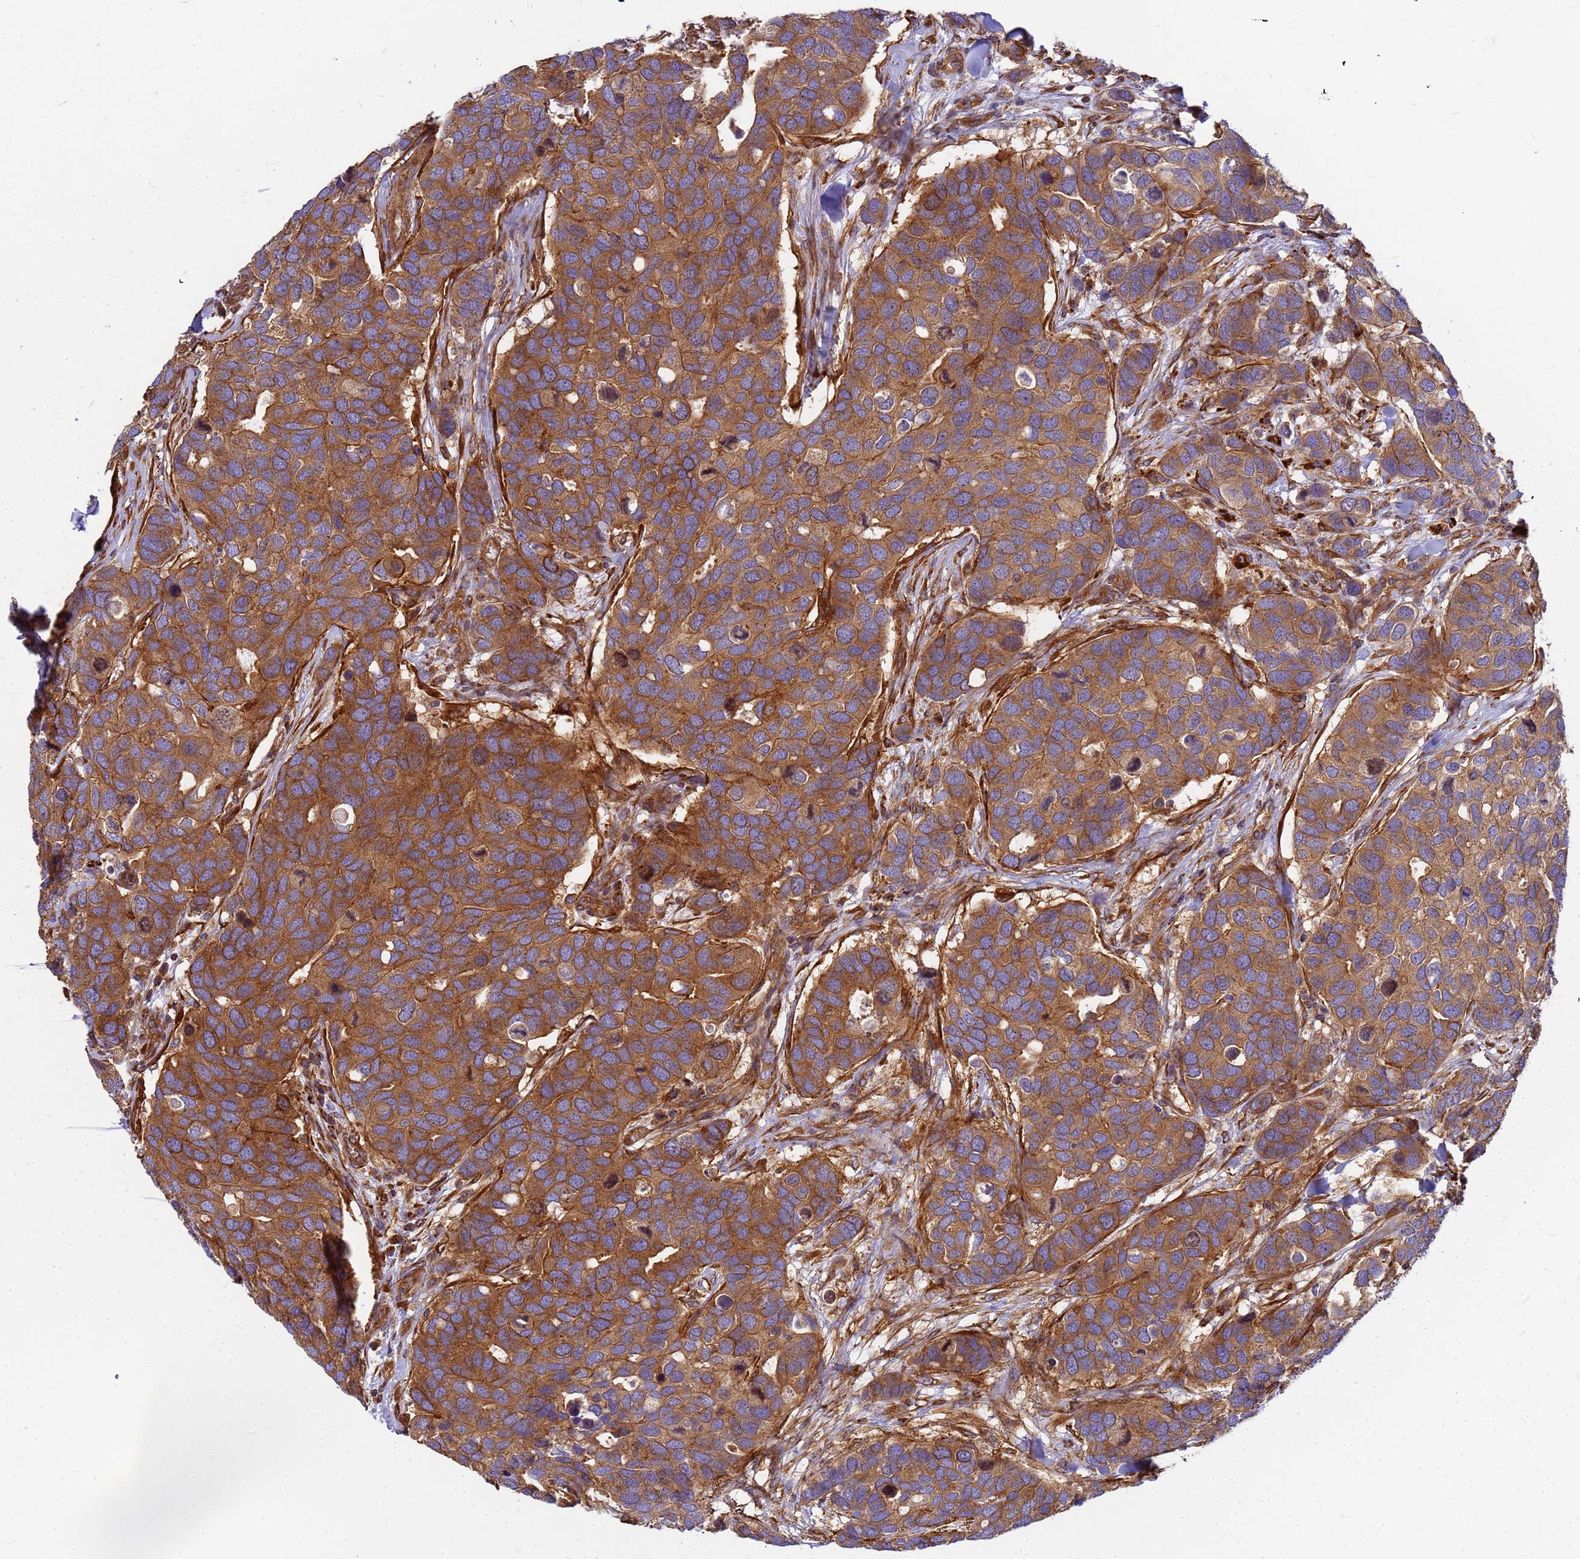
{"staining": {"intensity": "moderate", "quantity": ">75%", "location": "cytoplasmic/membranous"}, "tissue": "breast cancer", "cell_type": "Tumor cells", "image_type": "cancer", "snomed": [{"axis": "morphology", "description": "Duct carcinoma"}, {"axis": "topography", "description": "Breast"}], "caption": "Human breast cancer stained with a protein marker displays moderate staining in tumor cells.", "gene": "C2CD5", "patient": {"sex": "female", "age": 83}}